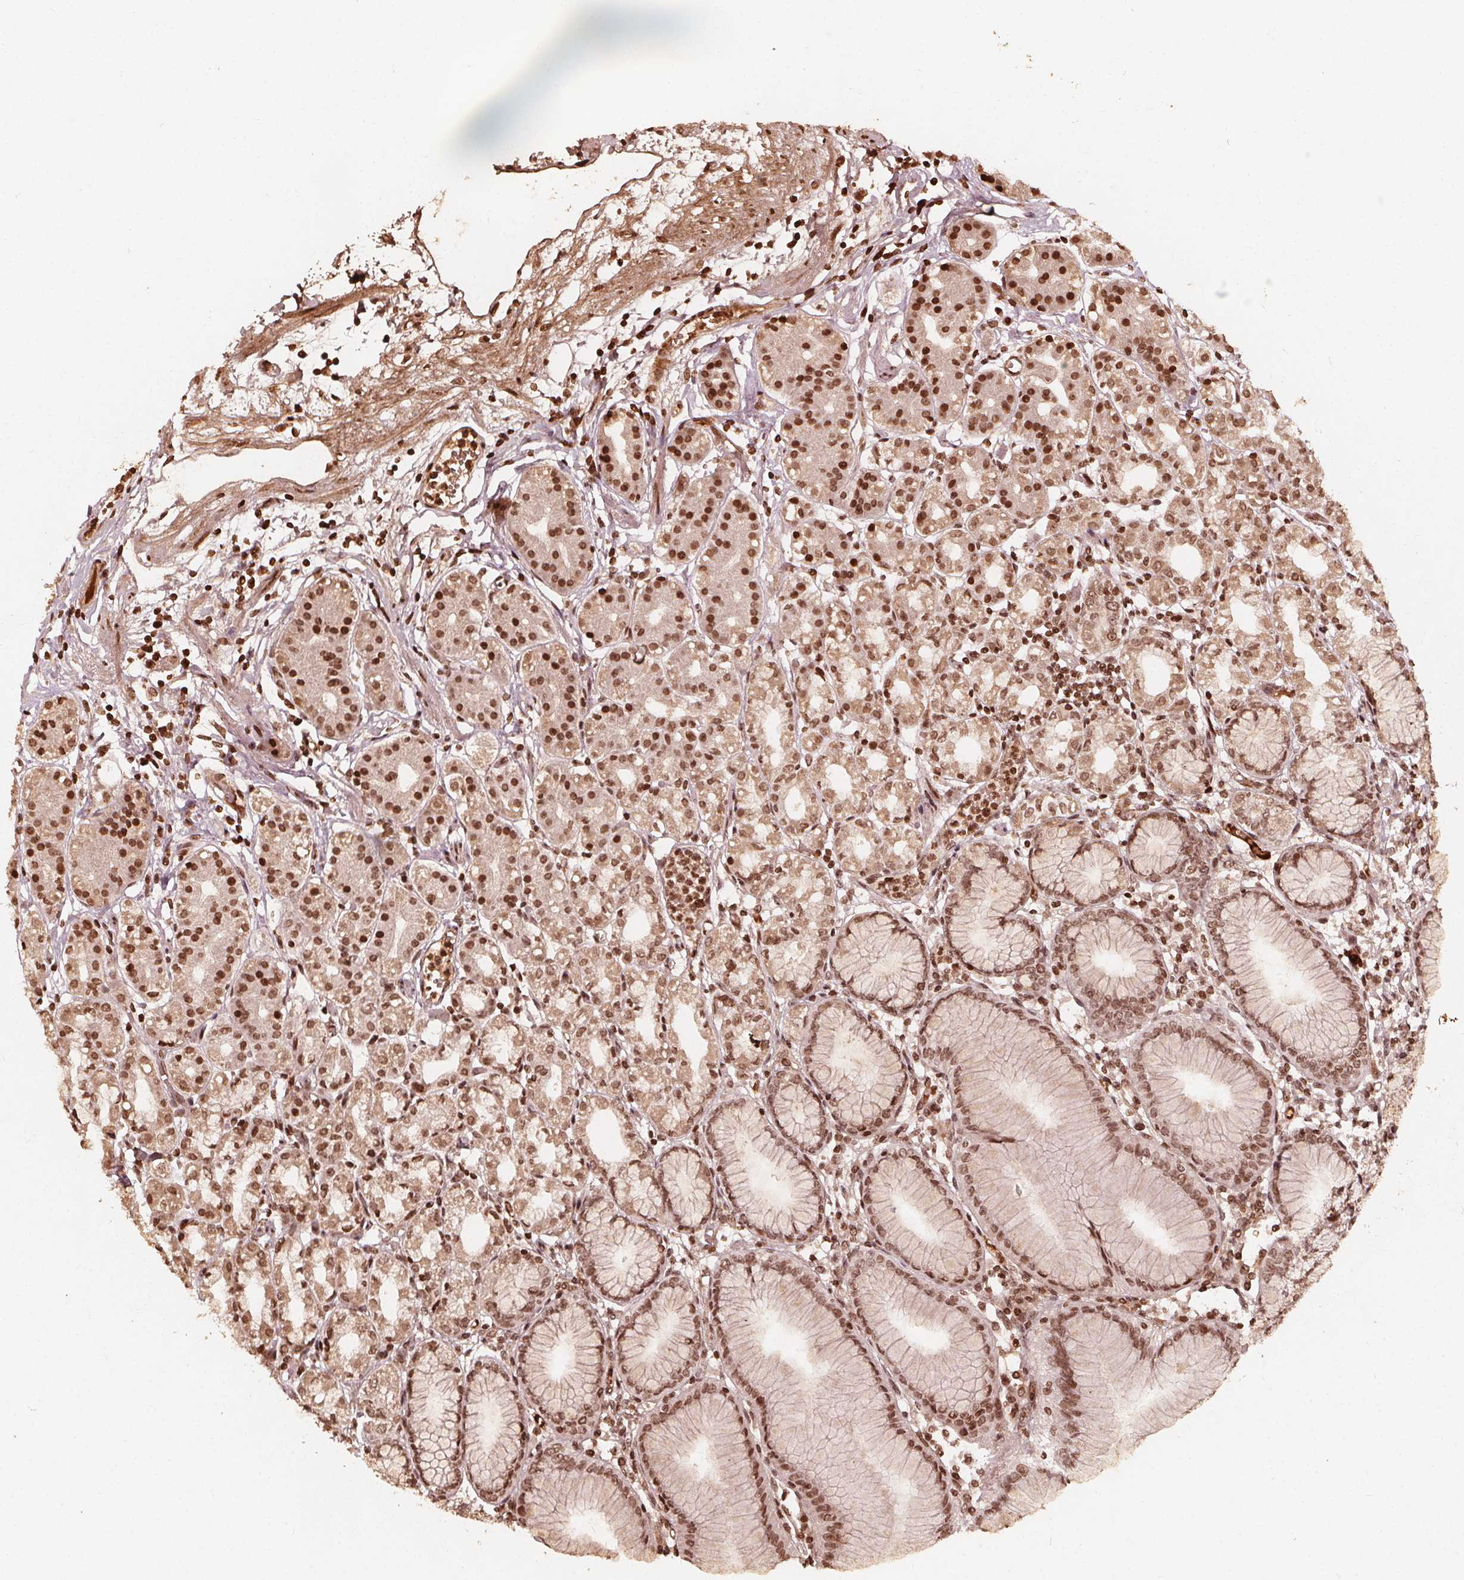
{"staining": {"intensity": "moderate", "quantity": ">75%", "location": "nuclear"}, "tissue": "stomach", "cell_type": "Glandular cells", "image_type": "normal", "snomed": [{"axis": "morphology", "description": "Normal tissue, NOS"}, {"axis": "topography", "description": "Skeletal muscle"}, {"axis": "topography", "description": "Stomach"}], "caption": "DAB (3,3'-diaminobenzidine) immunohistochemical staining of benign human stomach demonstrates moderate nuclear protein positivity in approximately >75% of glandular cells.", "gene": "H3C14", "patient": {"sex": "female", "age": 57}}